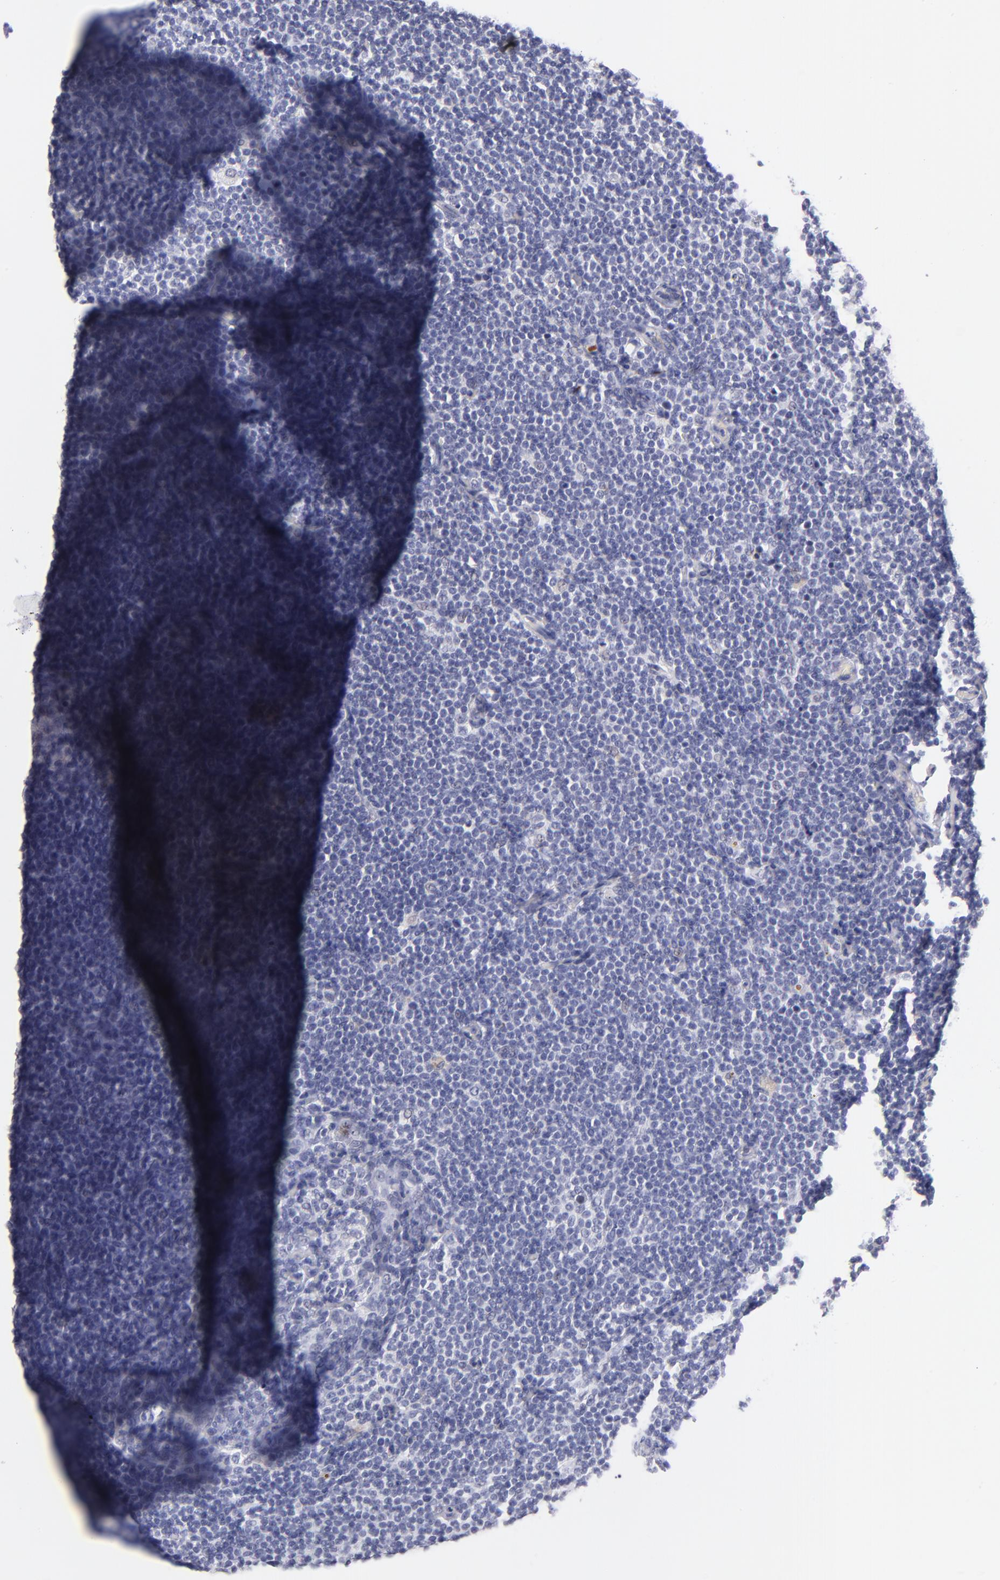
{"staining": {"intensity": "negative", "quantity": "none", "location": "none"}, "tissue": "lymph node", "cell_type": "Germinal center cells", "image_type": "normal", "snomed": [{"axis": "morphology", "description": "Normal tissue, NOS"}, {"axis": "morphology", "description": "Uncertain malignant potential"}, {"axis": "topography", "description": "Lymph node"}, {"axis": "topography", "description": "Salivary gland, NOS"}], "caption": "Immunohistochemistry (IHC) image of benign lymph node: human lymph node stained with DAB (3,3'-diaminobenzidine) exhibits no significant protein staining in germinal center cells.", "gene": "SNRPB", "patient": {"sex": "female", "age": 51}}